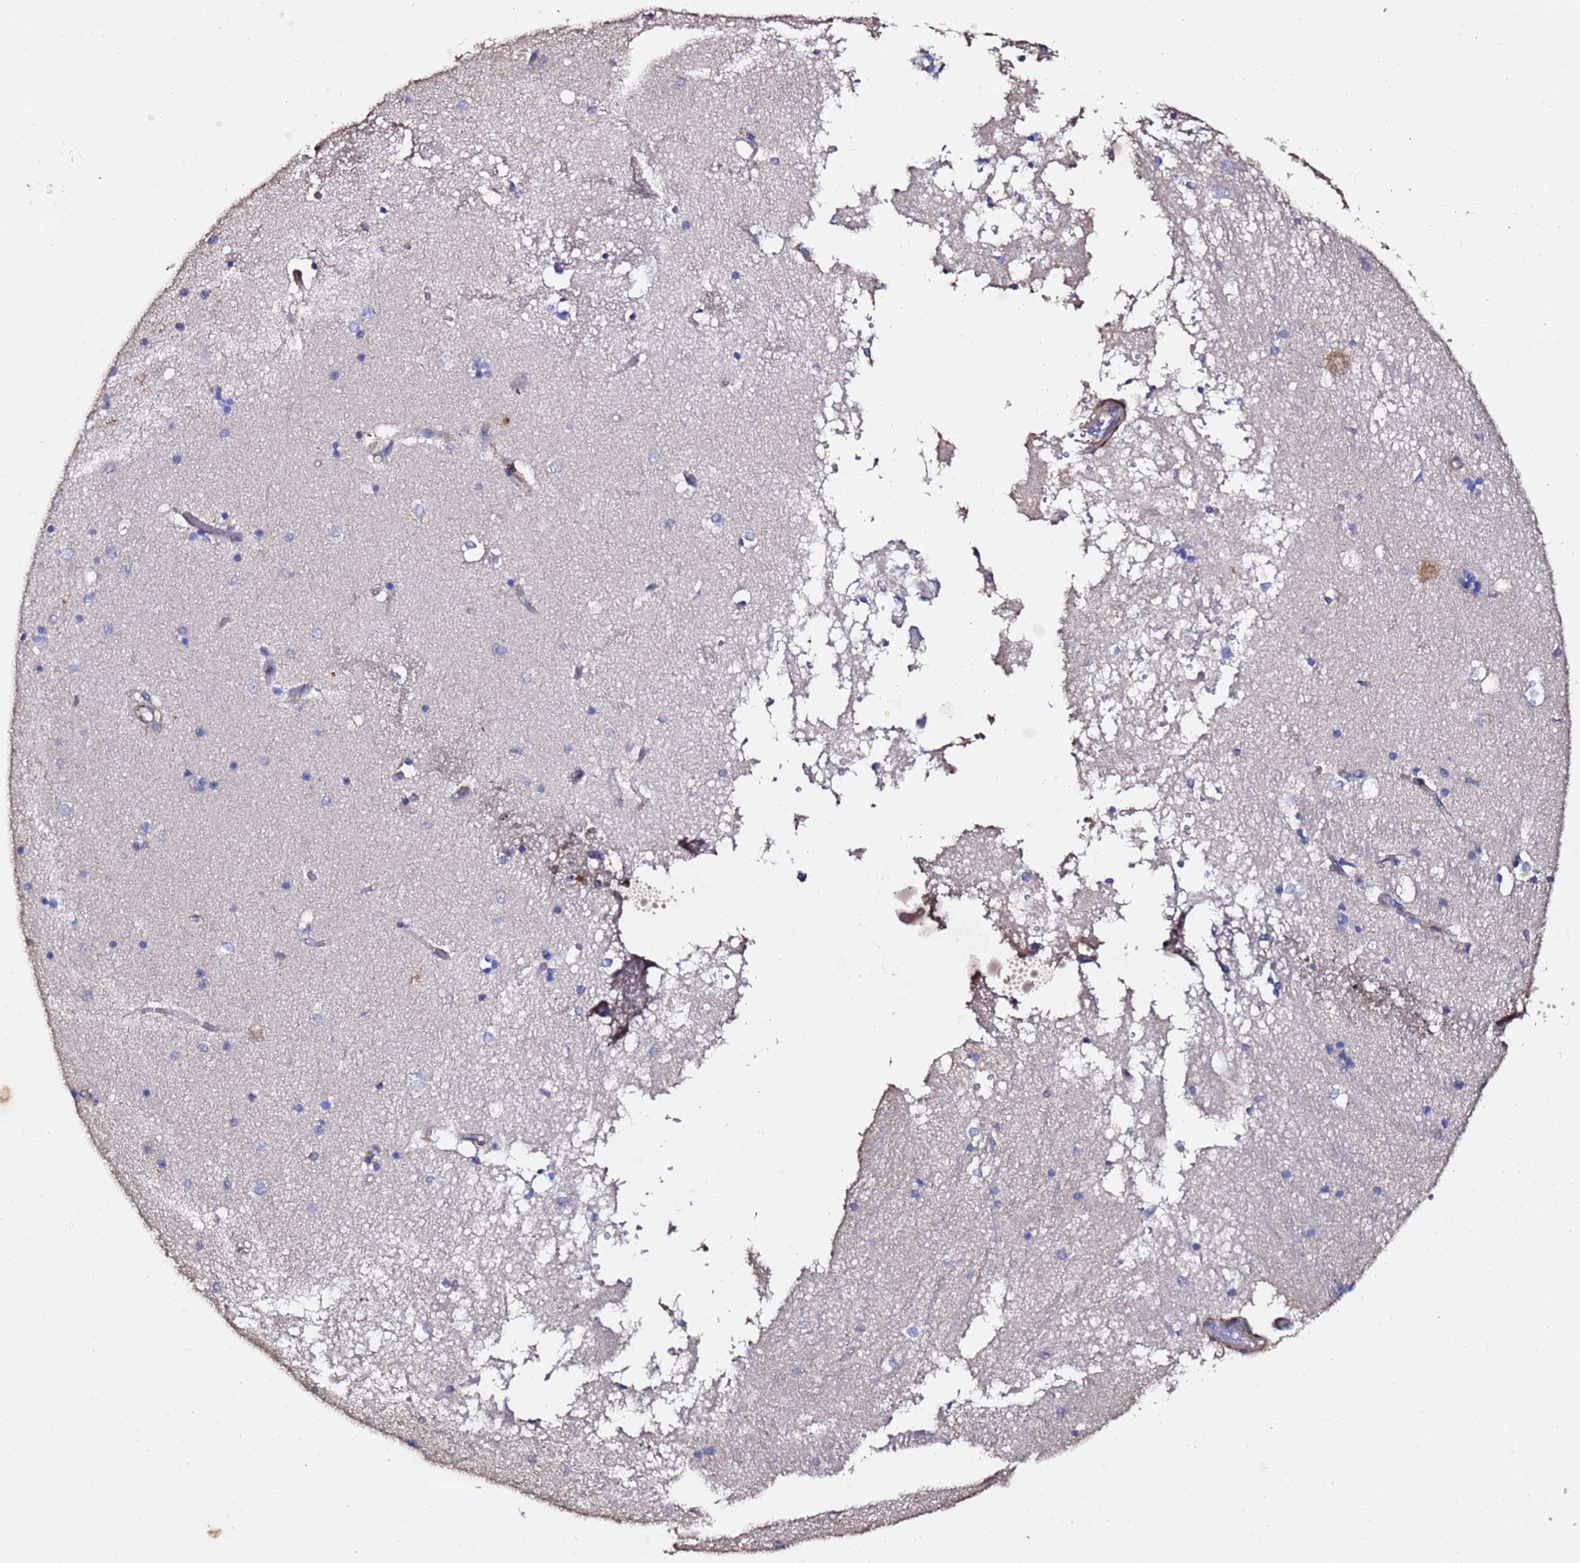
{"staining": {"intensity": "negative", "quantity": "none", "location": "none"}, "tissue": "hippocampus", "cell_type": "Glial cells", "image_type": "normal", "snomed": [{"axis": "morphology", "description": "Normal tissue, NOS"}, {"axis": "topography", "description": "Hippocampus"}], "caption": "Human hippocampus stained for a protein using IHC displays no staining in glial cells.", "gene": "ZFP36L2", "patient": {"sex": "male", "age": 45}}